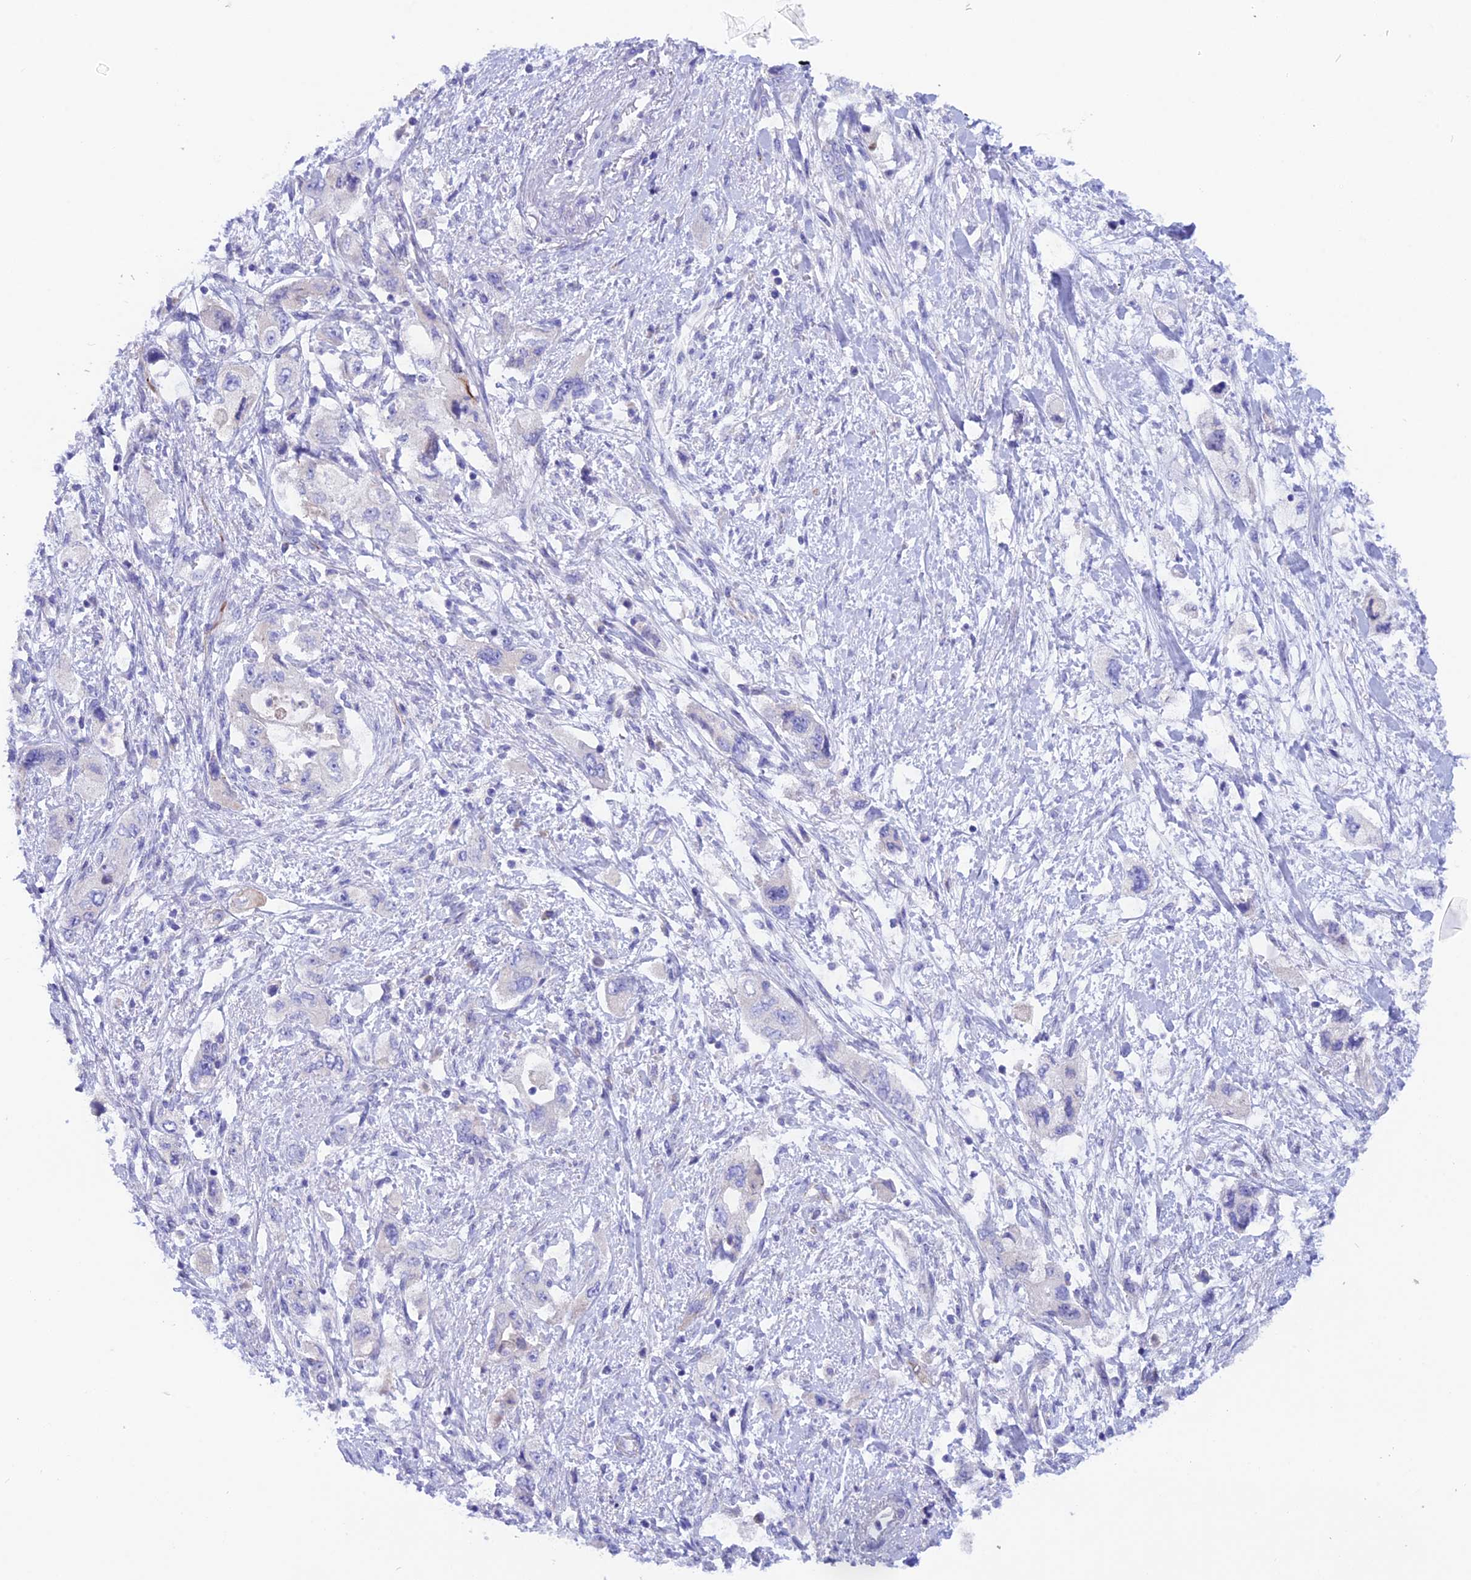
{"staining": {"intensity": "negative", "quantity": "none", "location": "none"}, "tissue": "pancreatic cancer", "cell_type": "Tumor cells", "image_type": "cancer", "snomed": [{"axis": "morphology", "description": "Adenocarcinoma, NOS"}, {"axis": "topography", "description": "Pancreas"}], "caption": "IHC of human adenocarcinoma (pancreatic) shows no expression in tumor cells.", "gene": "TMEM138", "patient": {"sex": "female", "age": 73}}